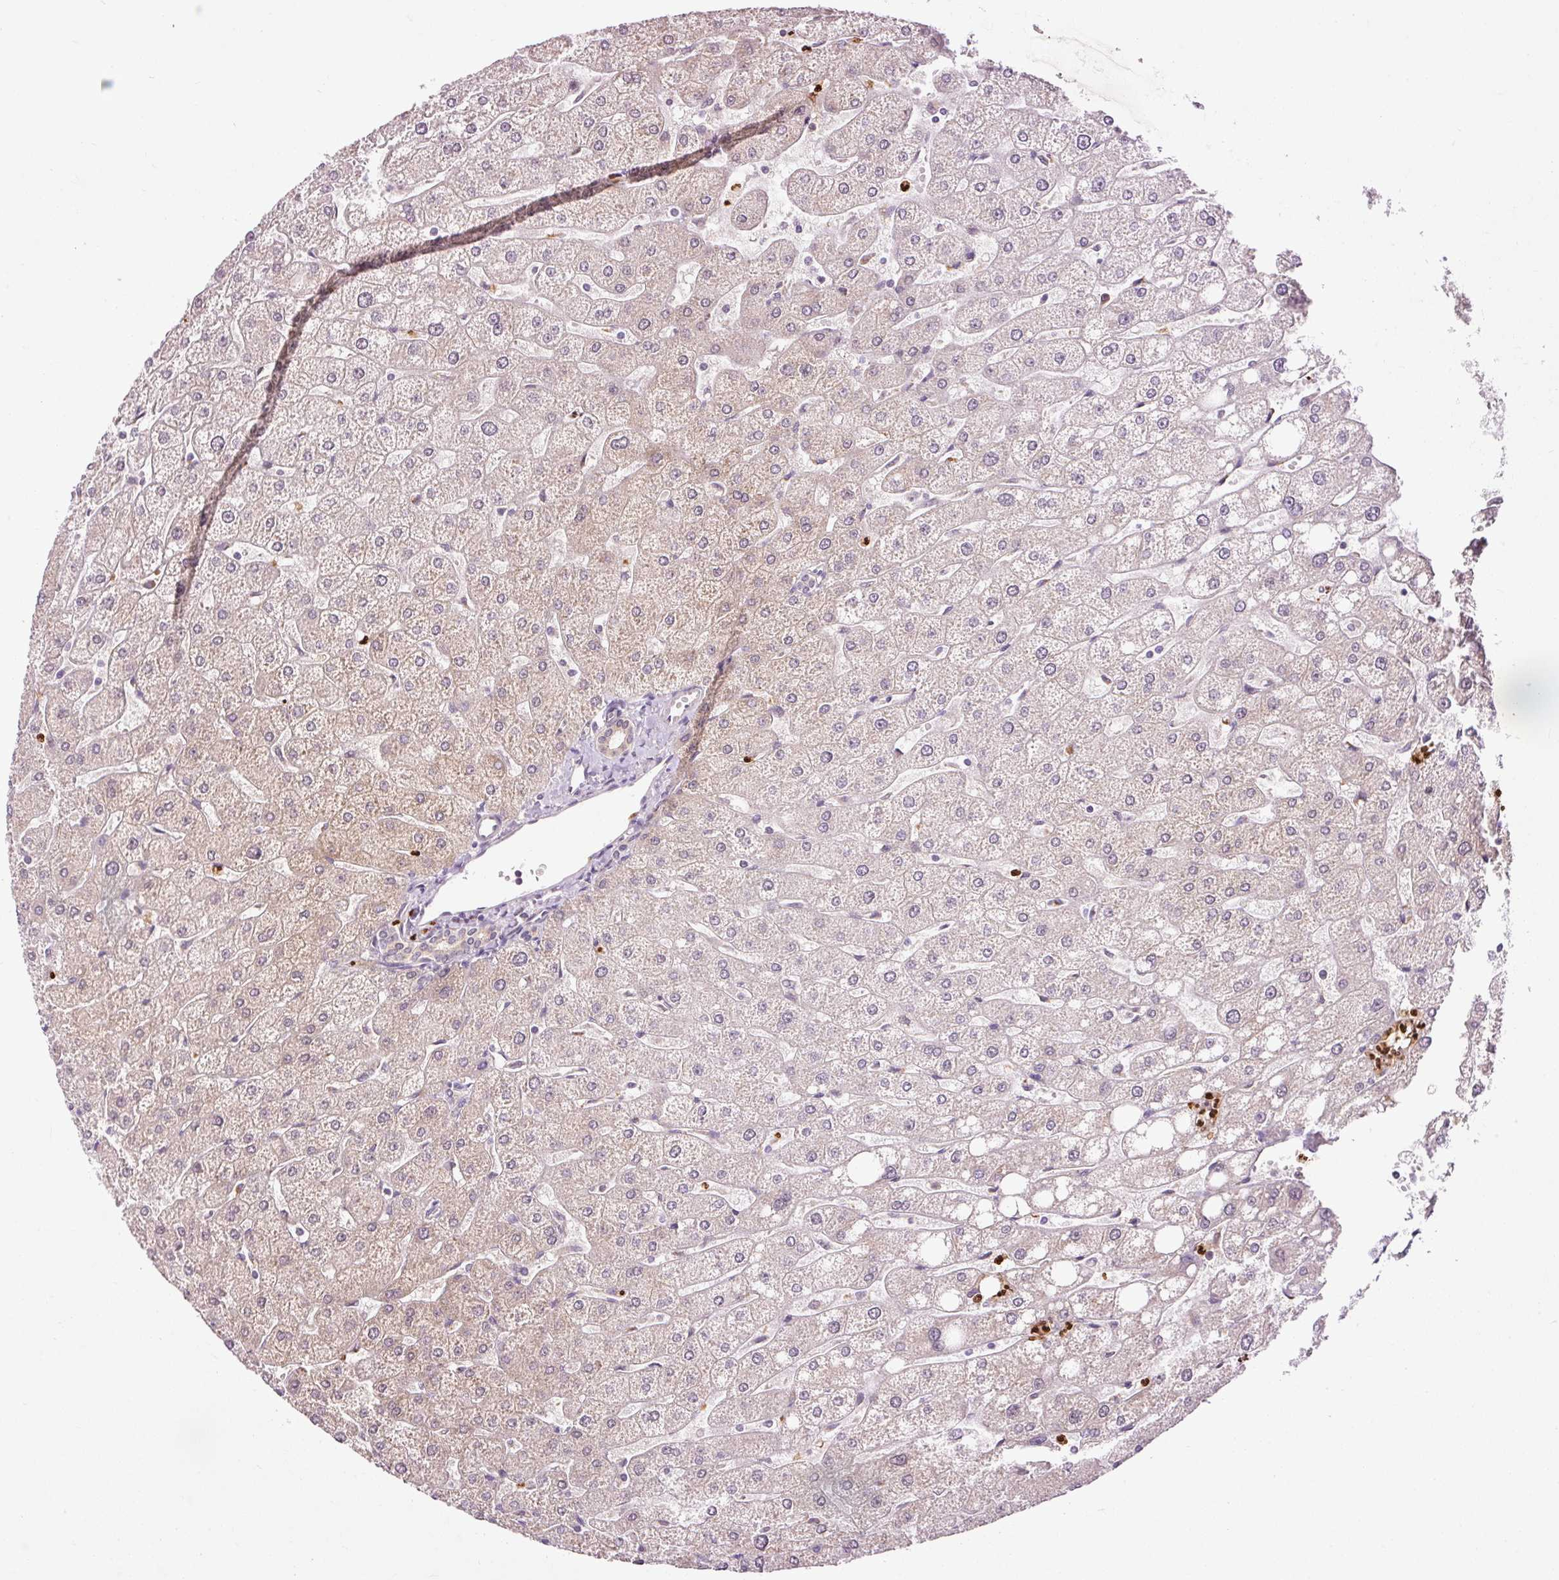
{"staining": {"intensity": "negative", "quantity": "none", "location": "none"}, "tissue": "liver", "cell_type": "Cholangiocytes", "image_type": "normal", "snomed": [{"axis": "morphology", "description": "Normal tissue, NOS"}, {"axis": "topography", "description": "Liver"}], "caption": "DAB (3,3'-diaminobenzidine) immunohistochemical staining of benign liver reveals no significant staining in cholangiocytes.", "gene": "PRDX5", "patient": {"sex": "male", "age": 67}}